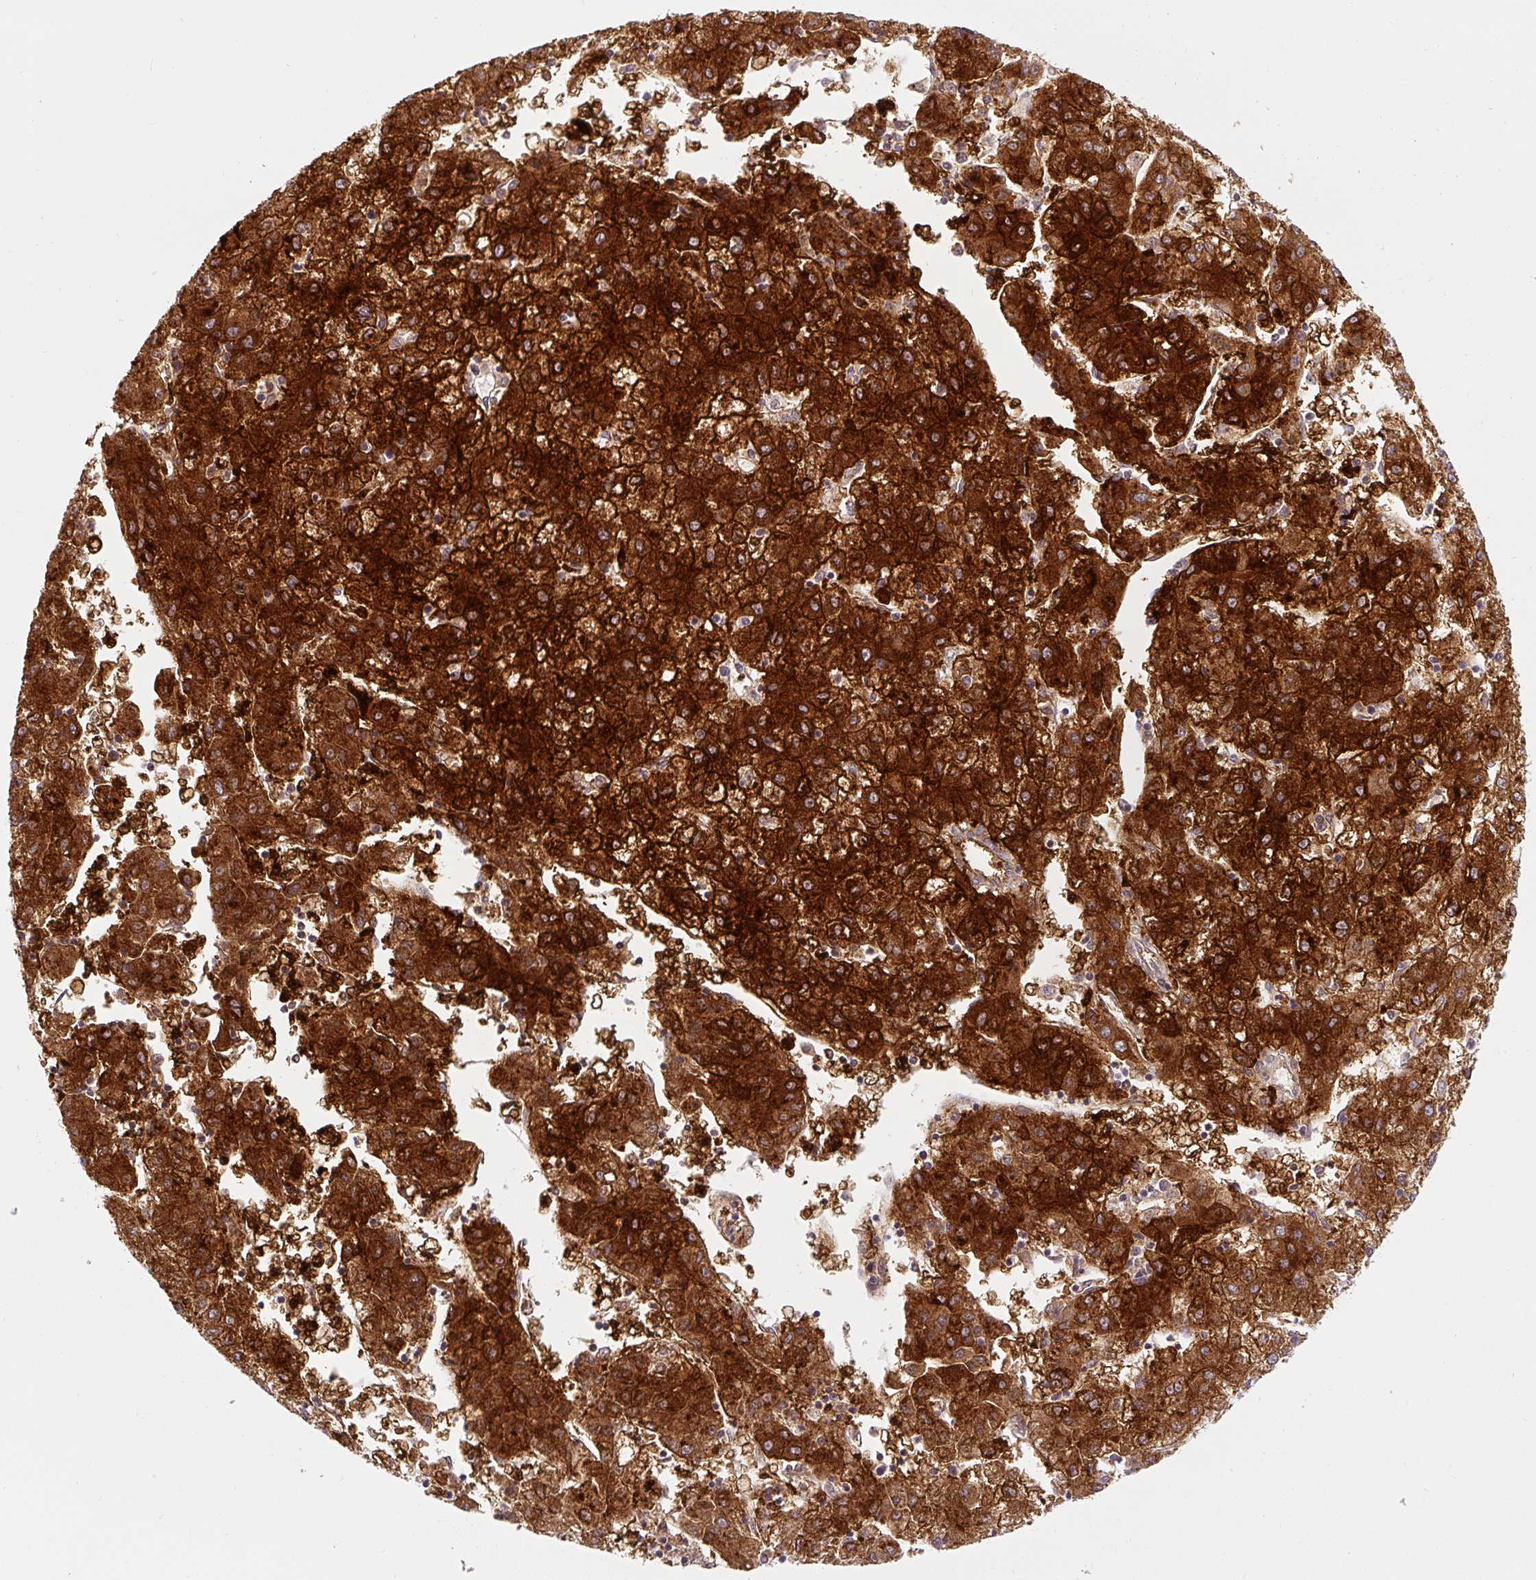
{"staining": {"intensity": "strong", "quantity": ">75%", "location": "cytoplasmic/membranous"}, "tissue": "liver cancer", "cell_type": "Tumor cells", "image_type": "cancer", "snomed": [{"axis": "morphology", "description": "Carcinoma, Hepatocellular, NOS"}, {"axis": "topography", "description": "Liver"}], "caption": "Brown immunohistochemical staining in human liver cancer shows strong cytoplasmic/membranous staining in approximately >75% of tumor cells. (DAB IHC, brown staining for protein, blue staining for nuclei).", "gene": "PCM1", "patient": {"sex": "male", "age": 72}}